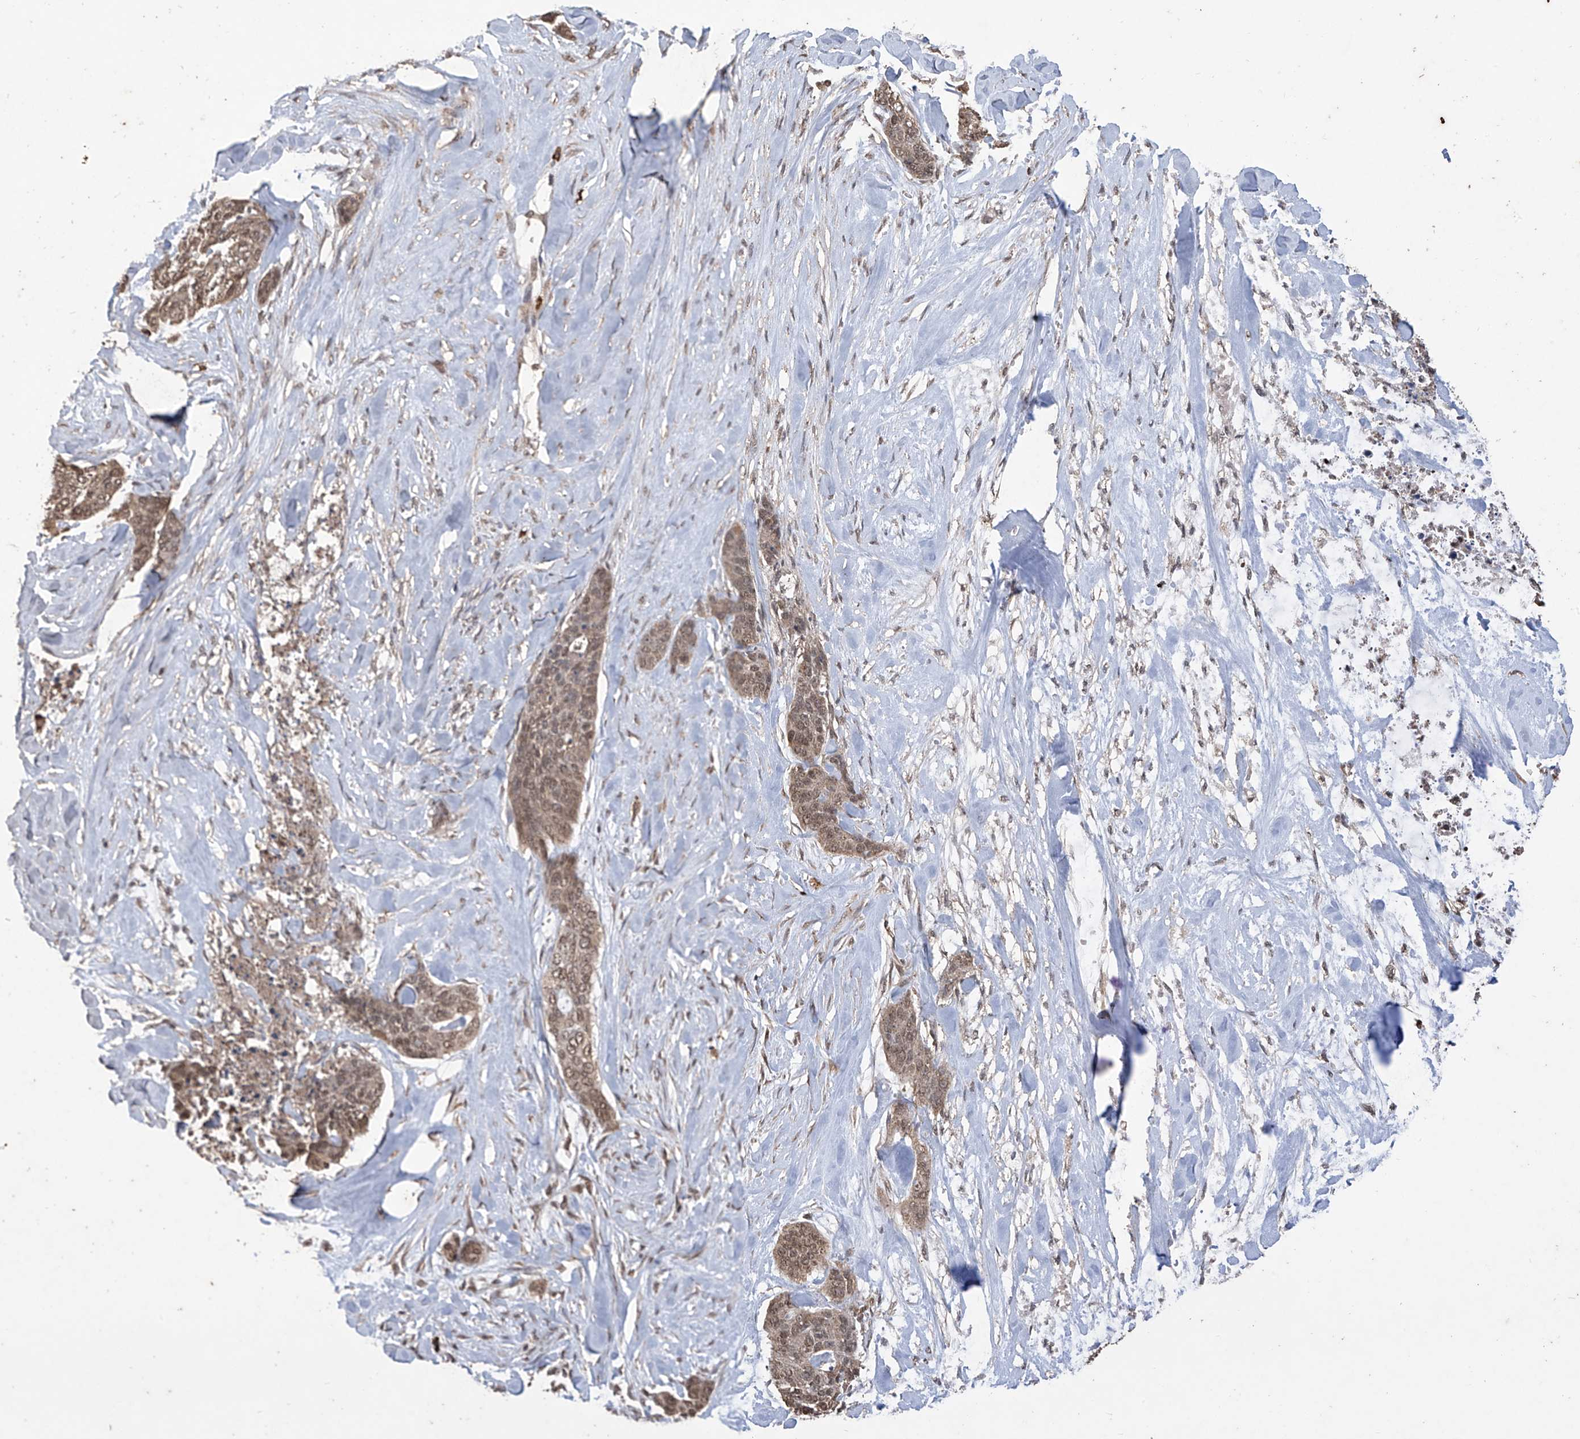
{"staining": {"intensity": "weak", "quantity": ">75%", "location": "cytoplasmic/membranous,nuclear"}, "tissue": "skin cancer", "cell_type": "Tumor cells", "image_type": "cancer", "snomed": [{"axis": "morphology", "description": "Basal cell carcinoma"}, {"axis": "topography", "description": "Skin"}], "caption": "Immunohistochemical staining of human skin cancer (basal cell carcinoma) reveals low levels of weak cytoplasmic/membranous and nuclear staining in approximately >75% of tumor cells.", "gene": "PNPT1", "patient": {"sex": "female", "age": 64}}